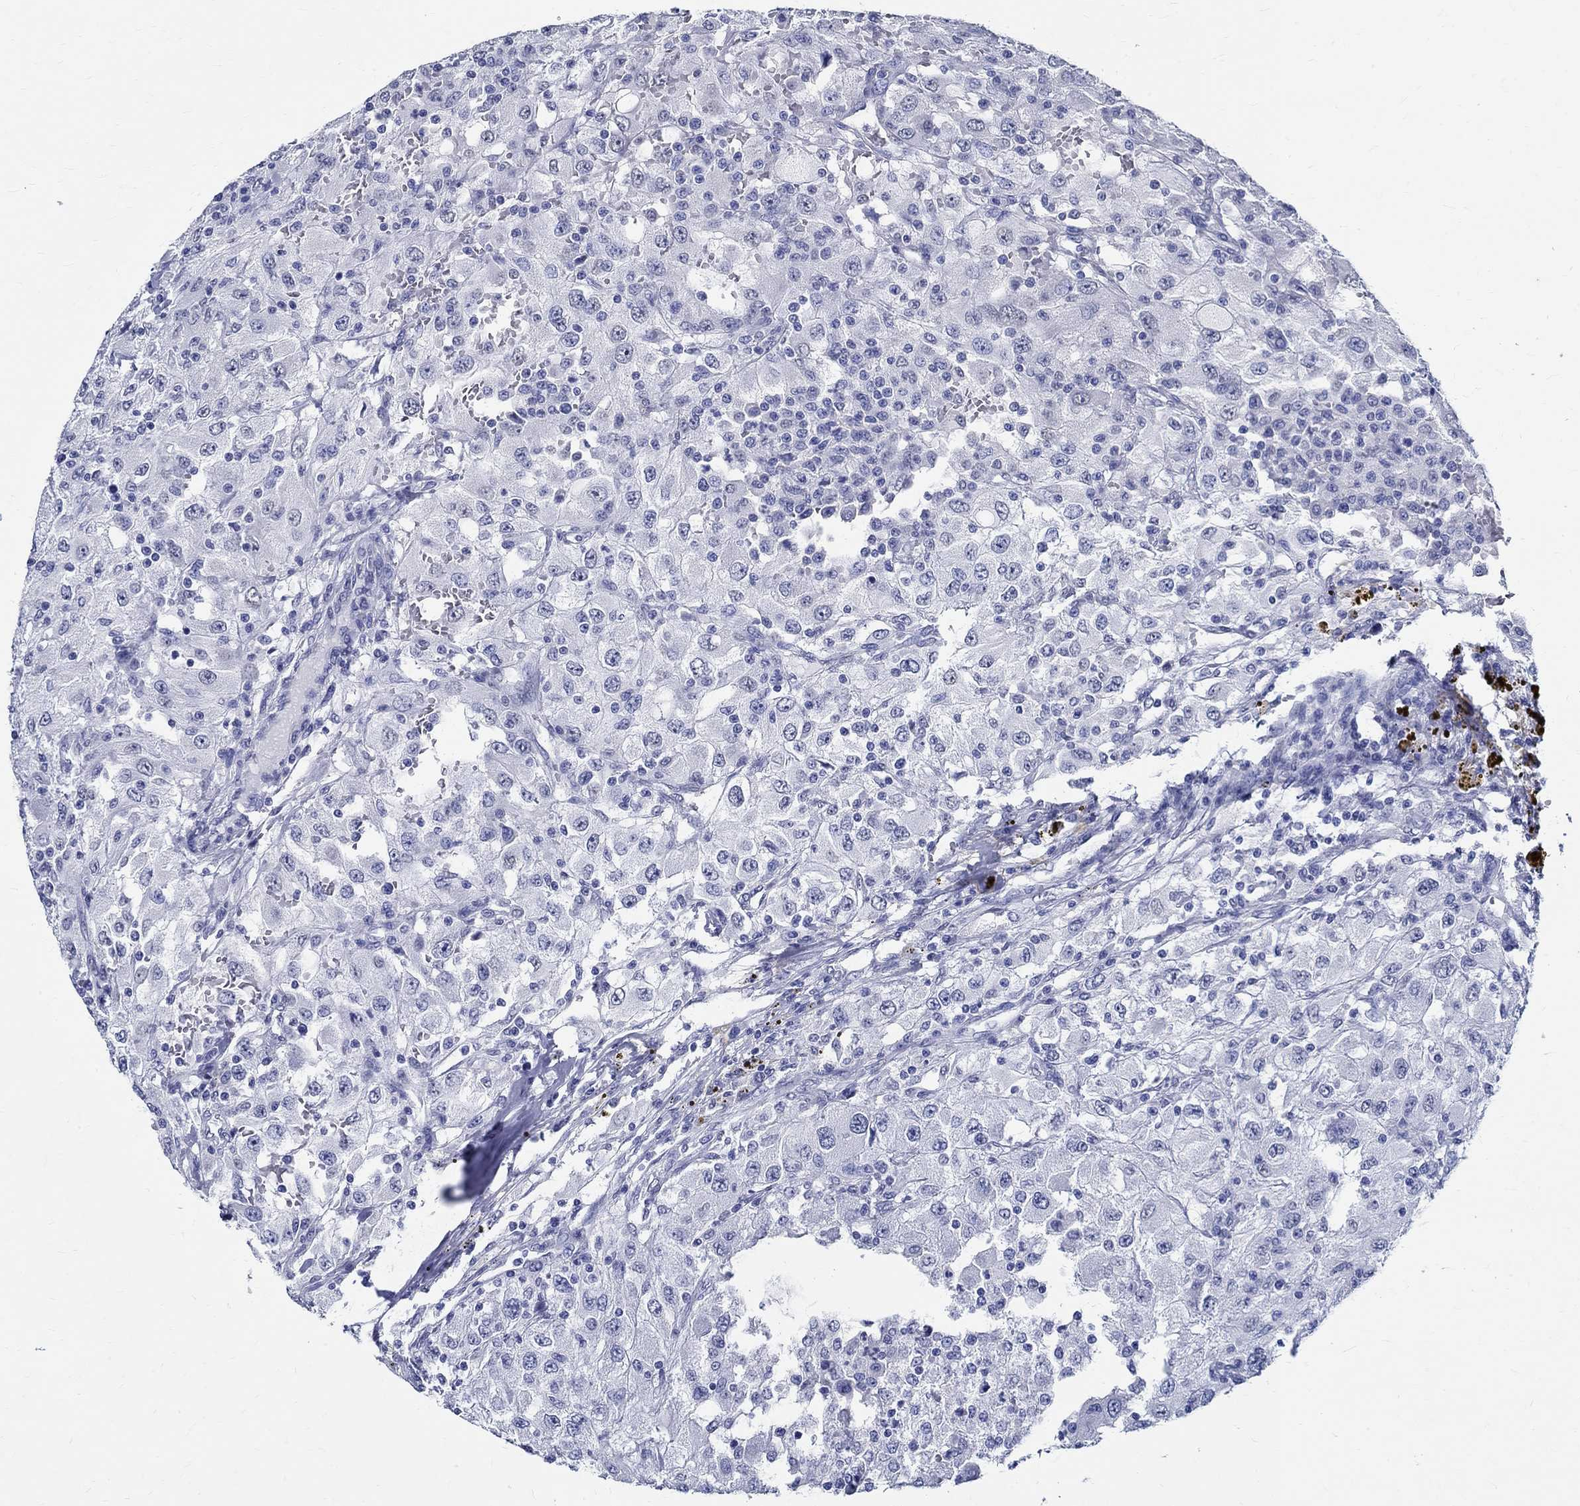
{"staining": {"intensity": "negative", "quantity": "none", "location": "none"}, "tissue": "renal cancer", "cell_type": "Tumor cells", "image_type": "cancer", "snomed": [{"axis": "morphology", "description": "Adenocarcinoma, NOS"}, {"axis": "topography", "description": "Kidney"}], "caption": "This is a micrograph of immunohistochemistry staining of renal cancer (adenocarcinoma), which shows no positivity in tumor cells.", "gene": "TSPAN16", "patient": {"sex": "female", "age": 67}}